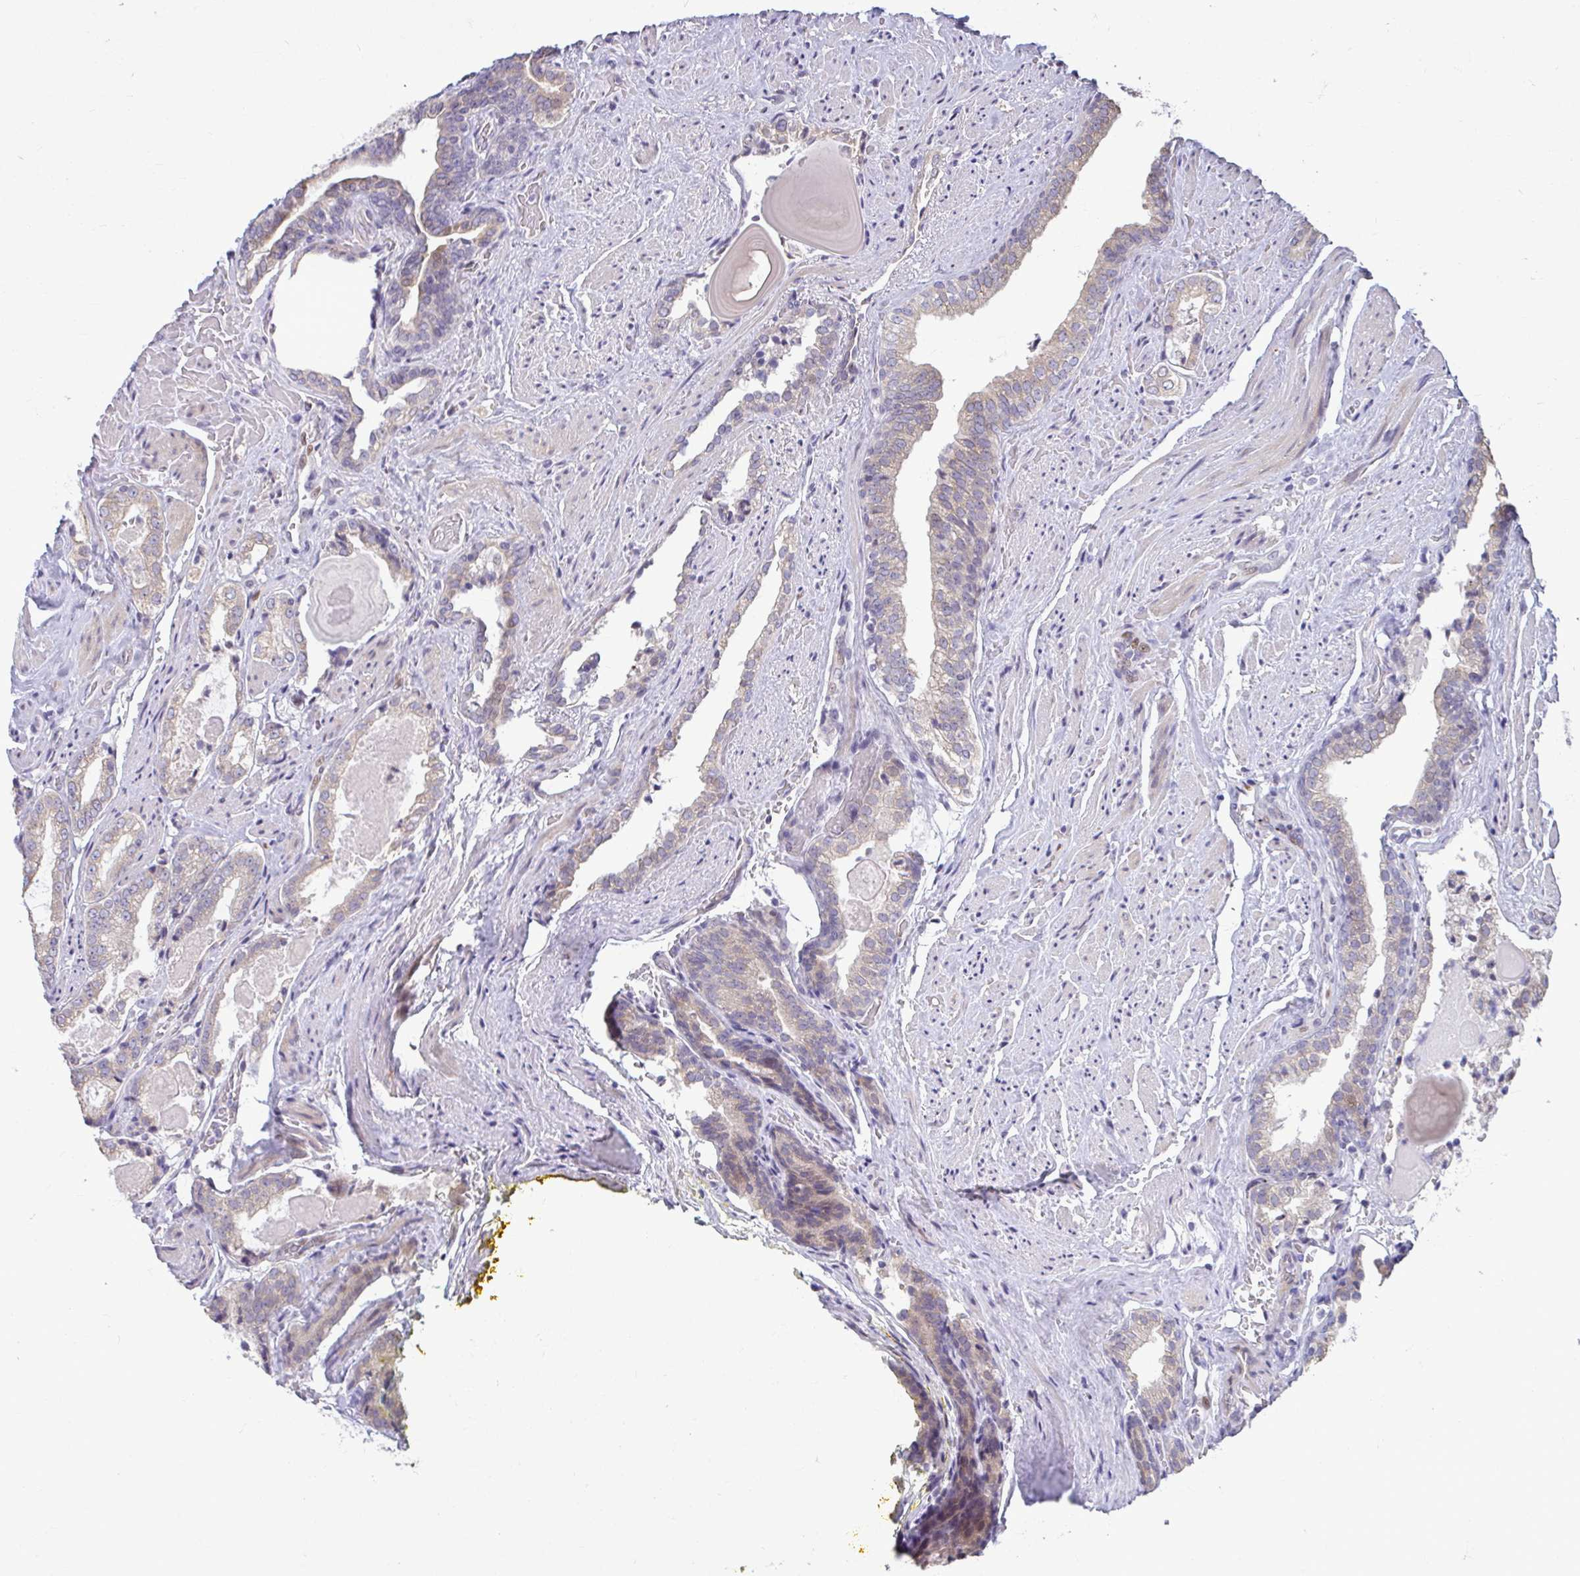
{"staining": {"intensity": "weak", "quantity": "25%-75%", "location": "cytoplasmic/membranous"}, "tissue": "prostate cancer", "cell_type": "Tumor cells", "image_type": "cancer", "snomed": [{"axis": "morphology", "description": "Adenocarcinoma, High grade"}, {"axis": "topography", "description": "Prostate"}], "caption": "The micrograph reveals a brown stain indicating the presence of a protein in the cytoplasmic/membranous of tumor cells in adenocarcinoma (high-grade) (prostate). The protein is shown in brown color, while the nuclei are stained blue.", "gene": "ODF1", "patient": {"sex": "male", "age": 65}}